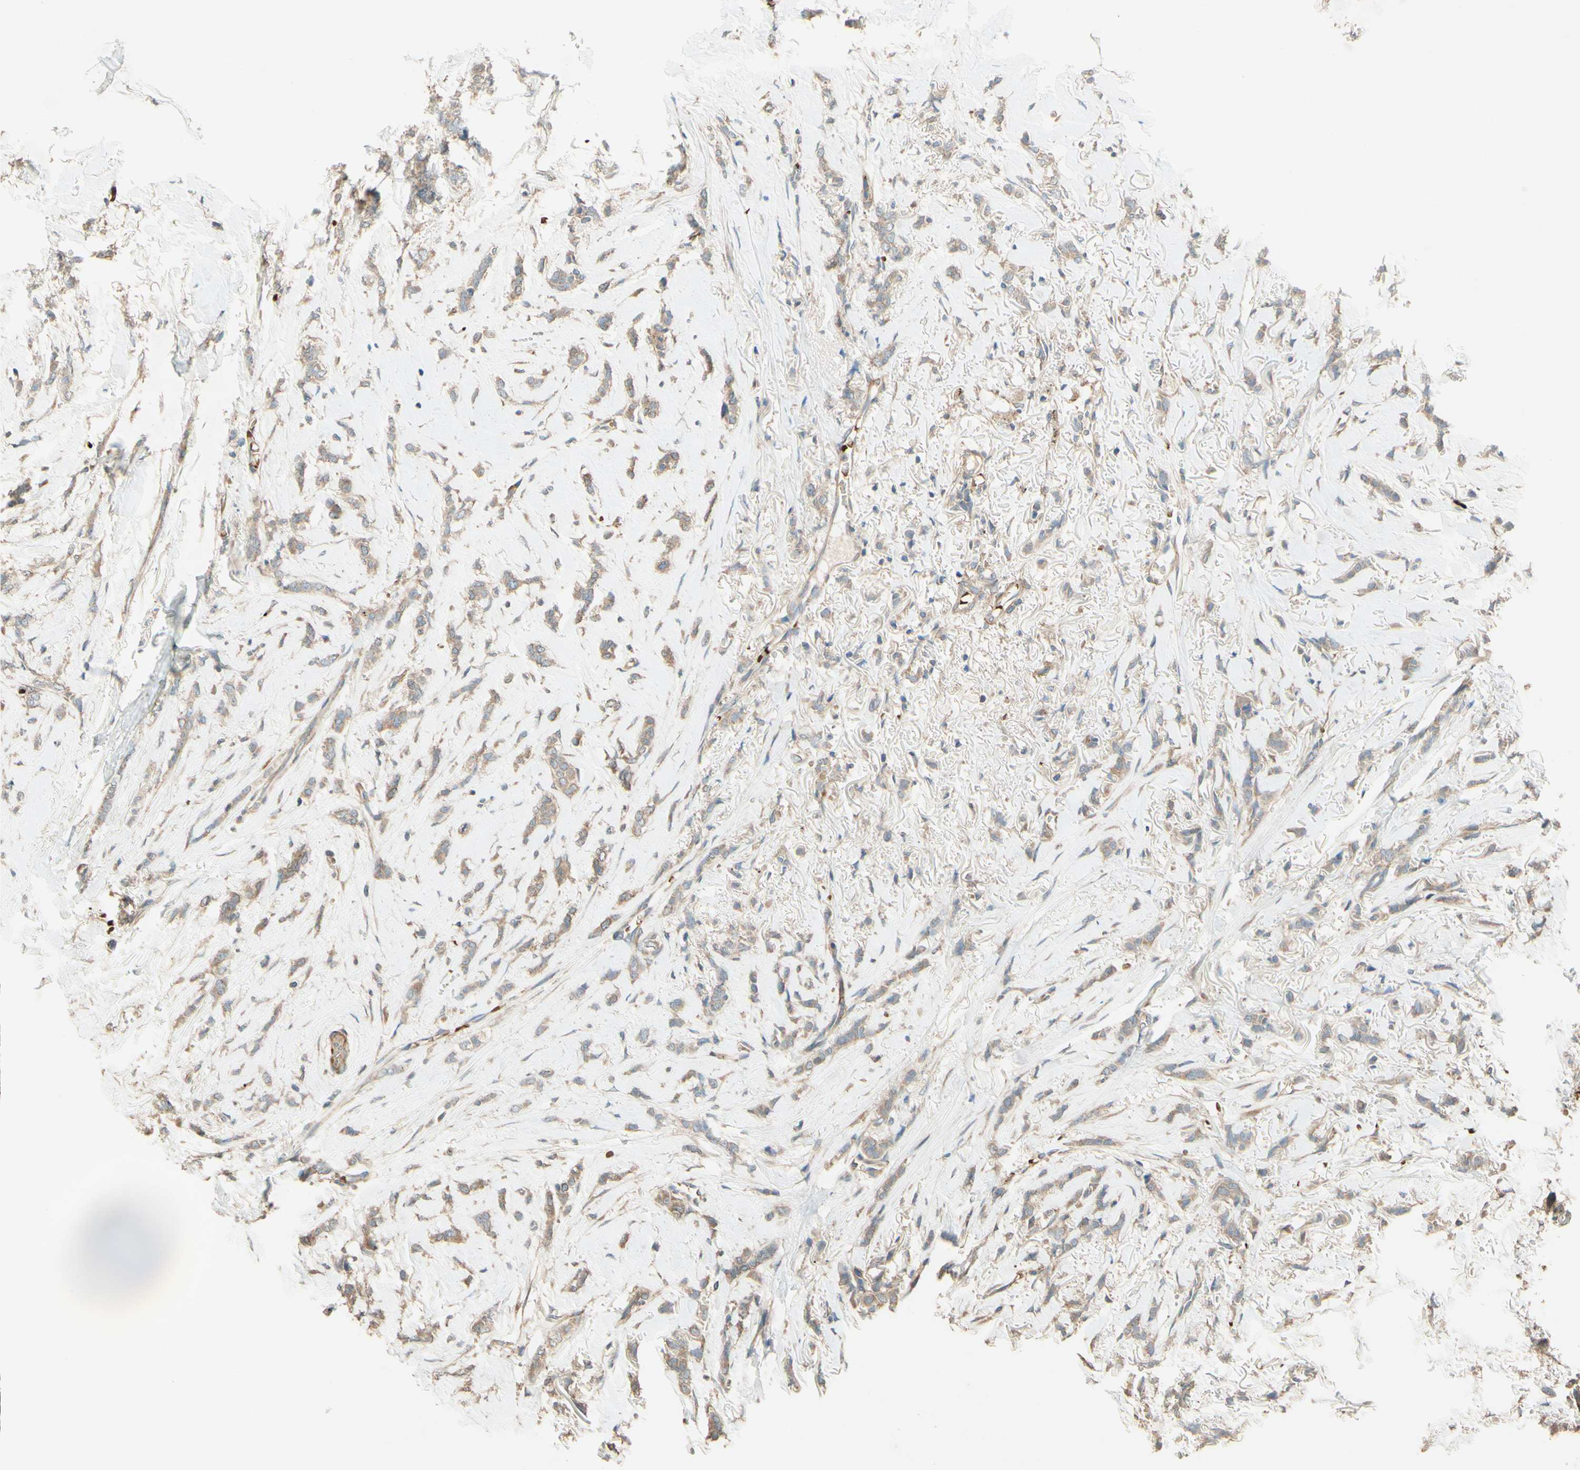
{"staining": {"intensity": "weak", "quantity": ">75%", "location": "cytoplasmic/membranous"}, "tissue": "breast cancer", "cell_type": "Tumor cells", "image_type": "cancer", "snomed": [{"axis": "morphology", "description": "Lobular carcinoma"}, {"axis": "topography", "description": "Skin"}, {"axis": "topography", "description": "Breast"}], "caption": "Immunohistochemistry (IHC) histopathology image of neoplastic tissue: breast cancer stained using IHC displays low levels of weak protein expression localized specifically in the cytoplasmic/membranous of tumor cells, appearing as a cytoplasmic/membranous brown color.", "gene": "ADAM17", "patient": {"sex": "female", "age": 46}}